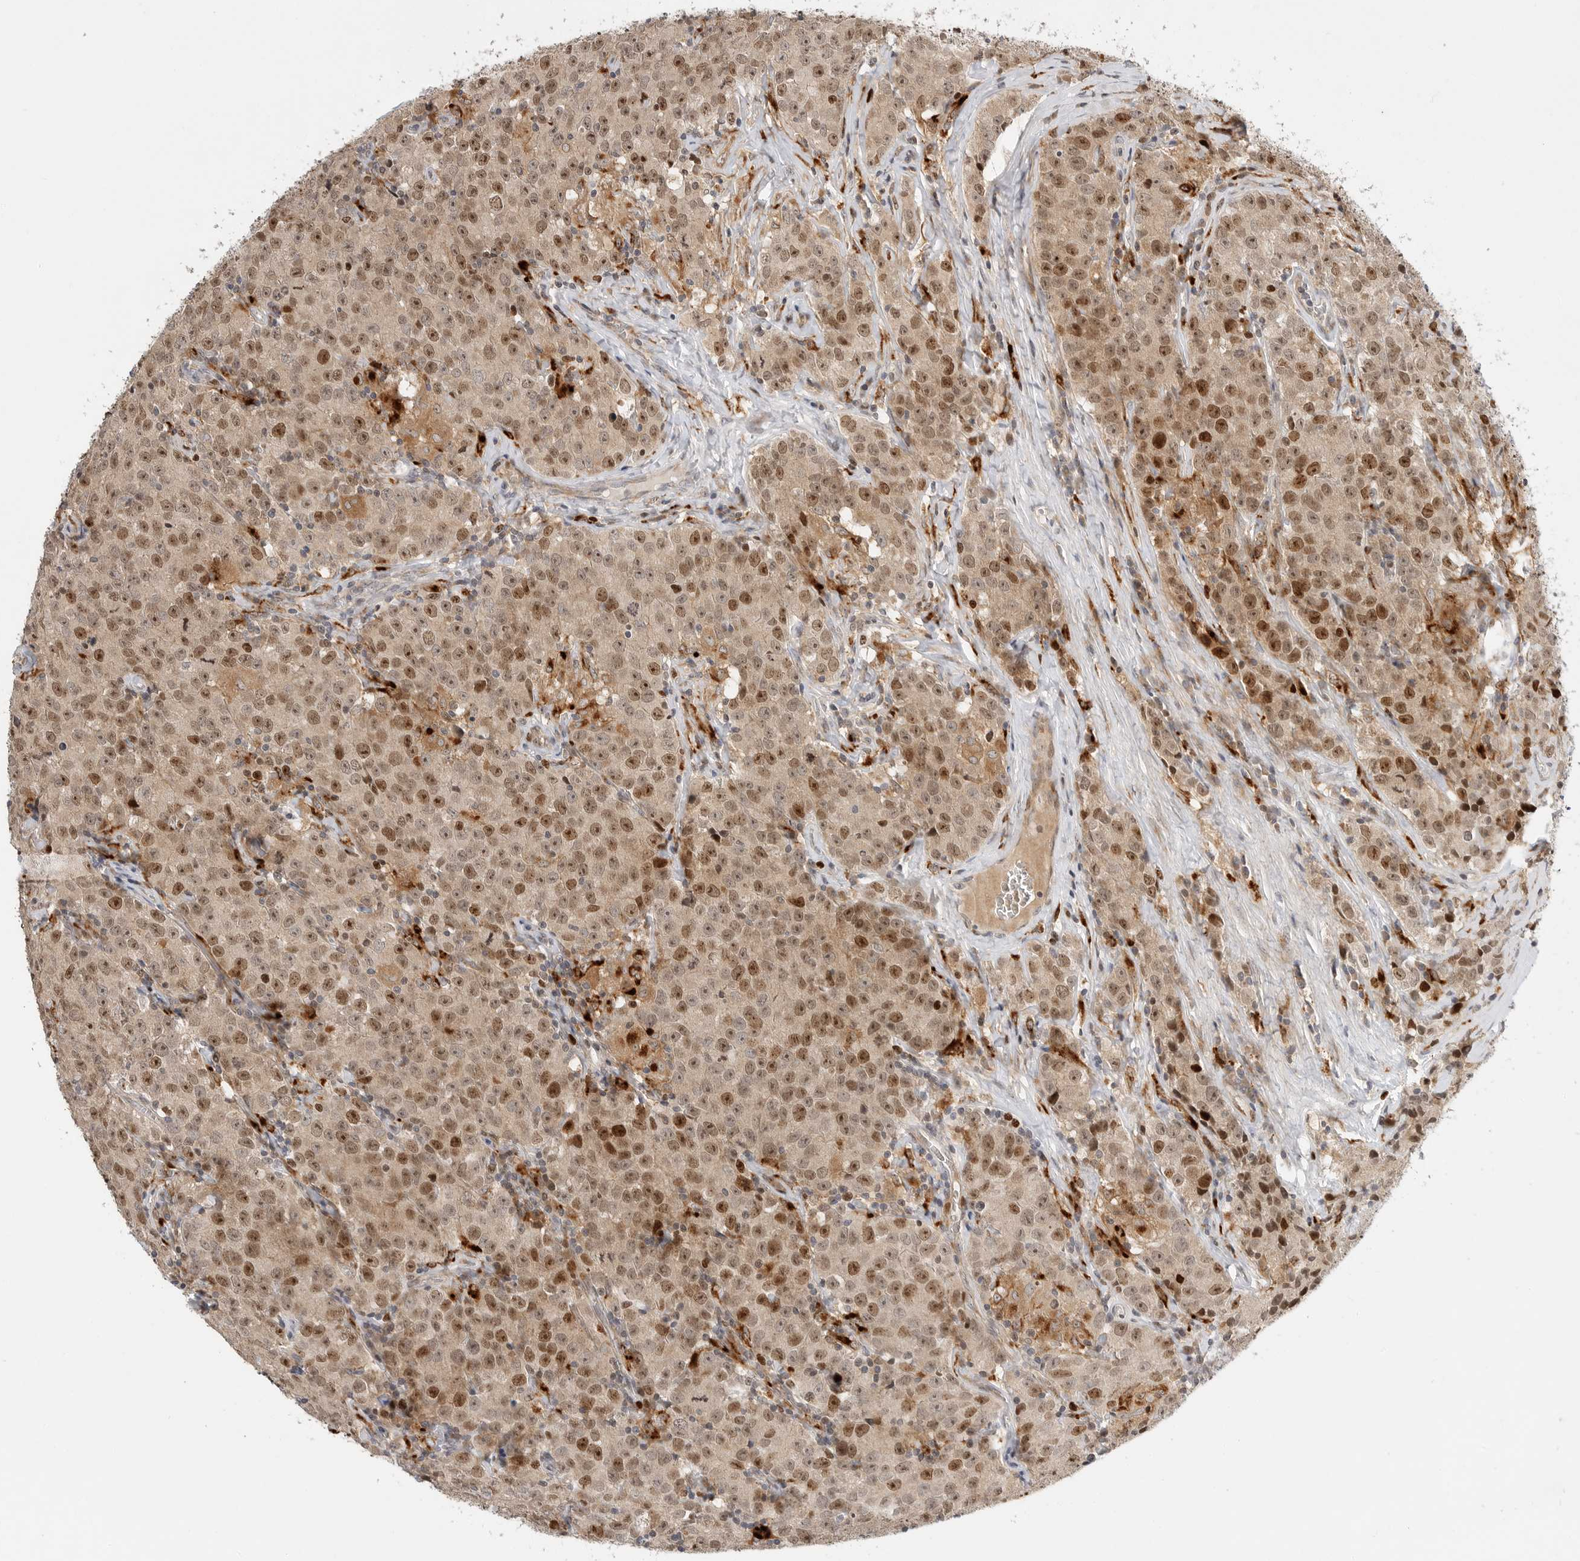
{"staining": {"intensity": "moderate", "quantity": ">75%", "location": "nuclear"}, "tissue": "testis cancer", "cell_type": "Tumor cells", "image_type": "cancer", "snomed": [{"axis": "morphology", "description": "Seminoma, NOS"}, {"axis": "morphology", "description": "Carcinoma, Embryonal, NOS"}, {"axis": "topography", "description": "Testis"}], "caption": "Immunohistochemistry (DAB) staining of testis cancer (seminoma) displays moderate nuclear protein staining in approximately >75% of tumor cells.", "gene": "CSNK1G3", "patient": {"sex": "male", "age": 43}}